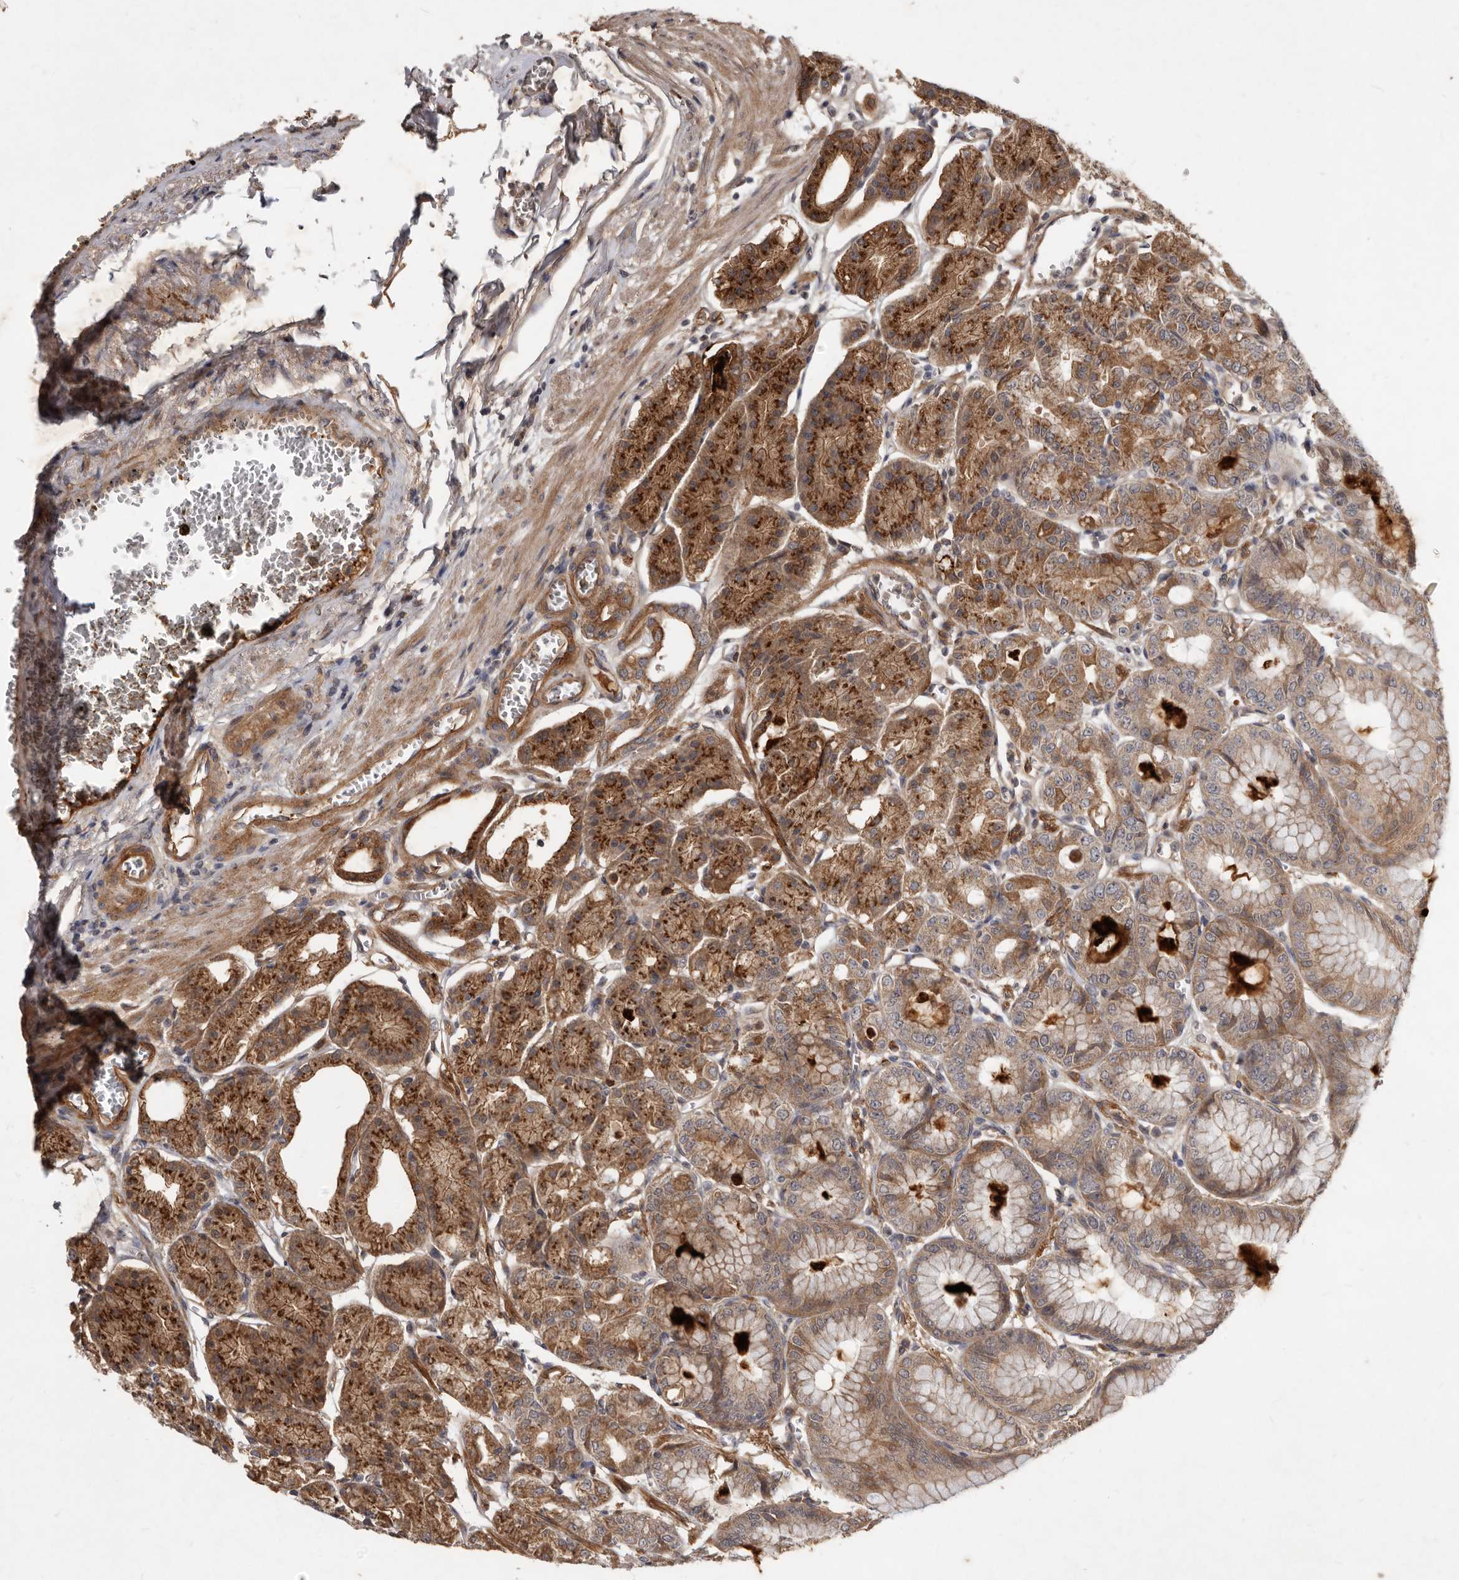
{"staining": {"intensity": "strong", "quantity": "25%-75%", "location": "cytoplasmic/membranous"}, "tissue": "stomach", "cell_type": "Glandular cells", "image_type": "normal", "snomed": [{"axis": "morphology", "description": "Normal tissue, NOS"}, {"axis": "topography", "description": "Stomach, lower"}], "caption": "A brown stain labels strong cytoplasmic/membranous staining of a protein in glandular cells of normal human stomach.", "gene": "DNAJC28", "patient": {"sex": "male", "age": 71}}